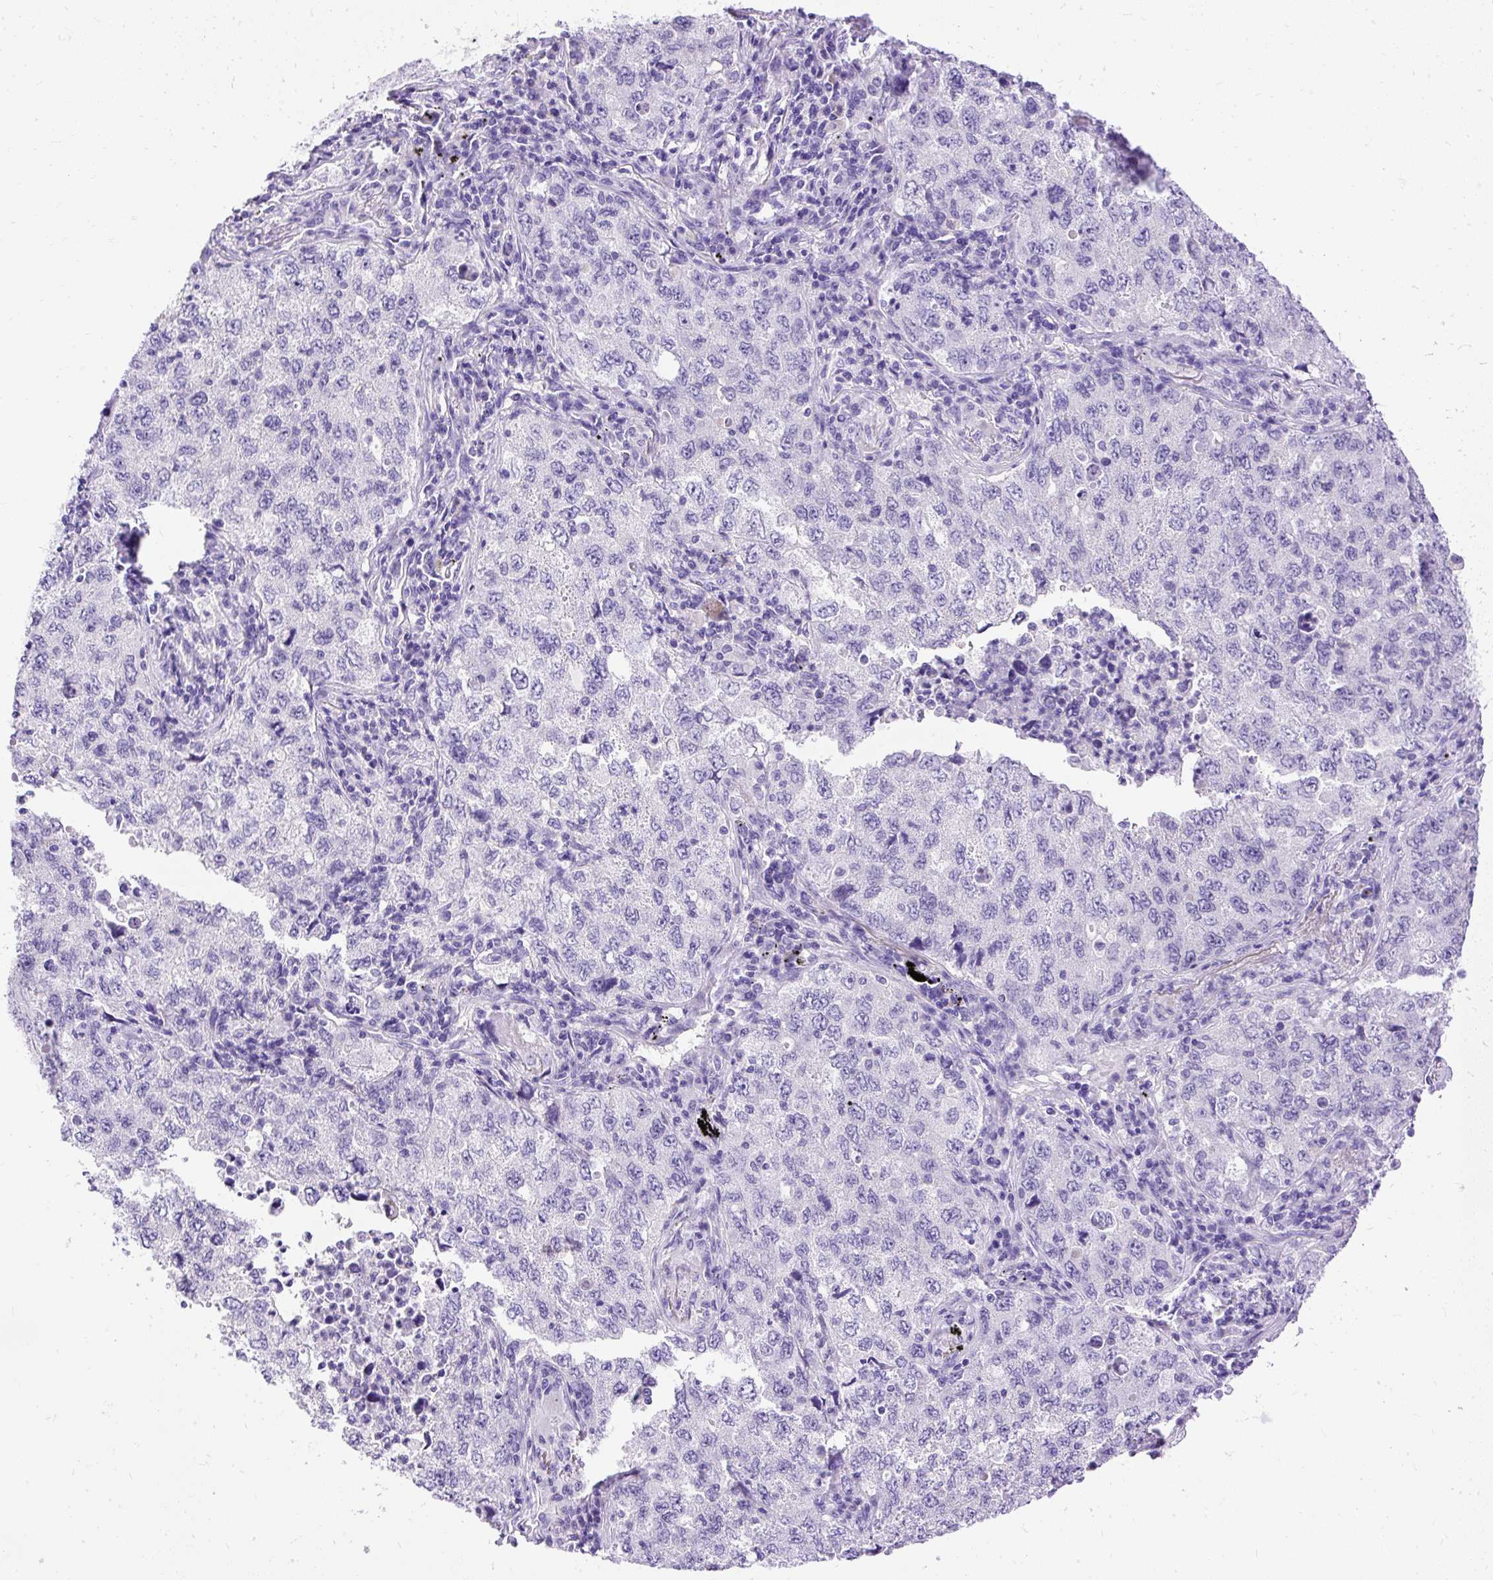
{"staining": {"intensity": "negative", "quantity": "none", "location": "none"}, "tissue": "lung cancer", "cell_type": "Tumor cells", "image_type": "cancer", "snomed": [{"axis": "morphology", "description": "Adenocarcinoma, NOS"}, {"axis": "topography", "description": "Lung"}], "caption": "An immunohistochemistry histopathology image of lung cancer is shown. There is no staining in tumor cells of lung cancer.", "gene": "HEY1", "patient": {"sex": "female", "age": 57}}